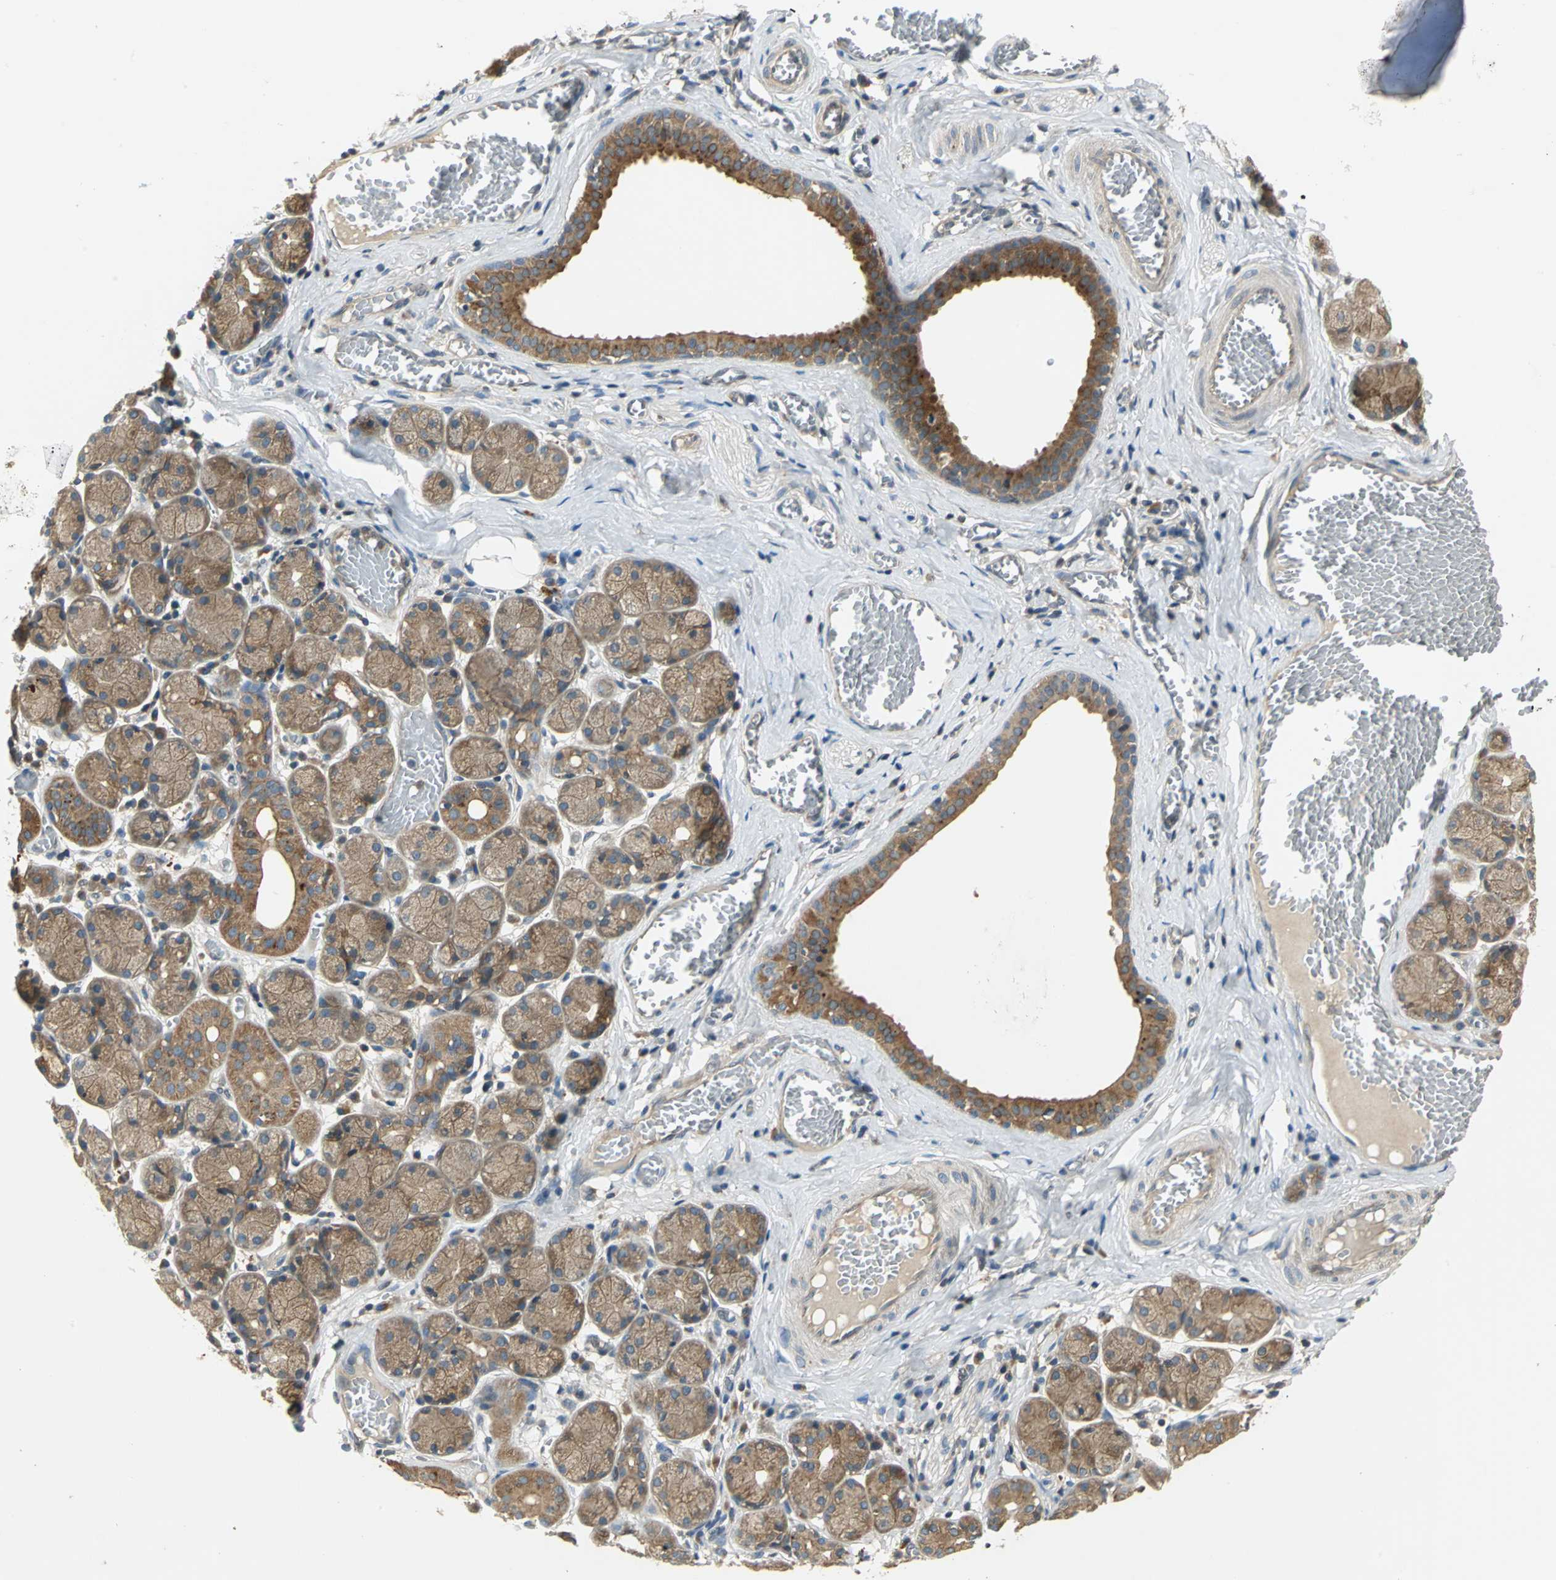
{"staining": {"intensity": "moderate", "quantity": "25%-75%", "location": "cytoplasmic/membranous"}, "tissue": "salivary gland", "cell_type": "Glandular cells", "image_type": "normal", "snomed": [{"axis": "morphology", "description": "Normal tissue, NOS"}, {"axis": "topography", "description": "Salivary gland"}], "caption": "The micrograph reveals immunohistochemical staining of benign salivary gland. There is moderate cytoplasmic/membranous staining is seen in about 25%-75% of glandular cells. (Stains: DAB in brown, nuclei in blue, Microscopy: brightfield microscopy at high magnification).", "gene": "PRKAA1", "patient": {"sex": "female", "age": 24}}